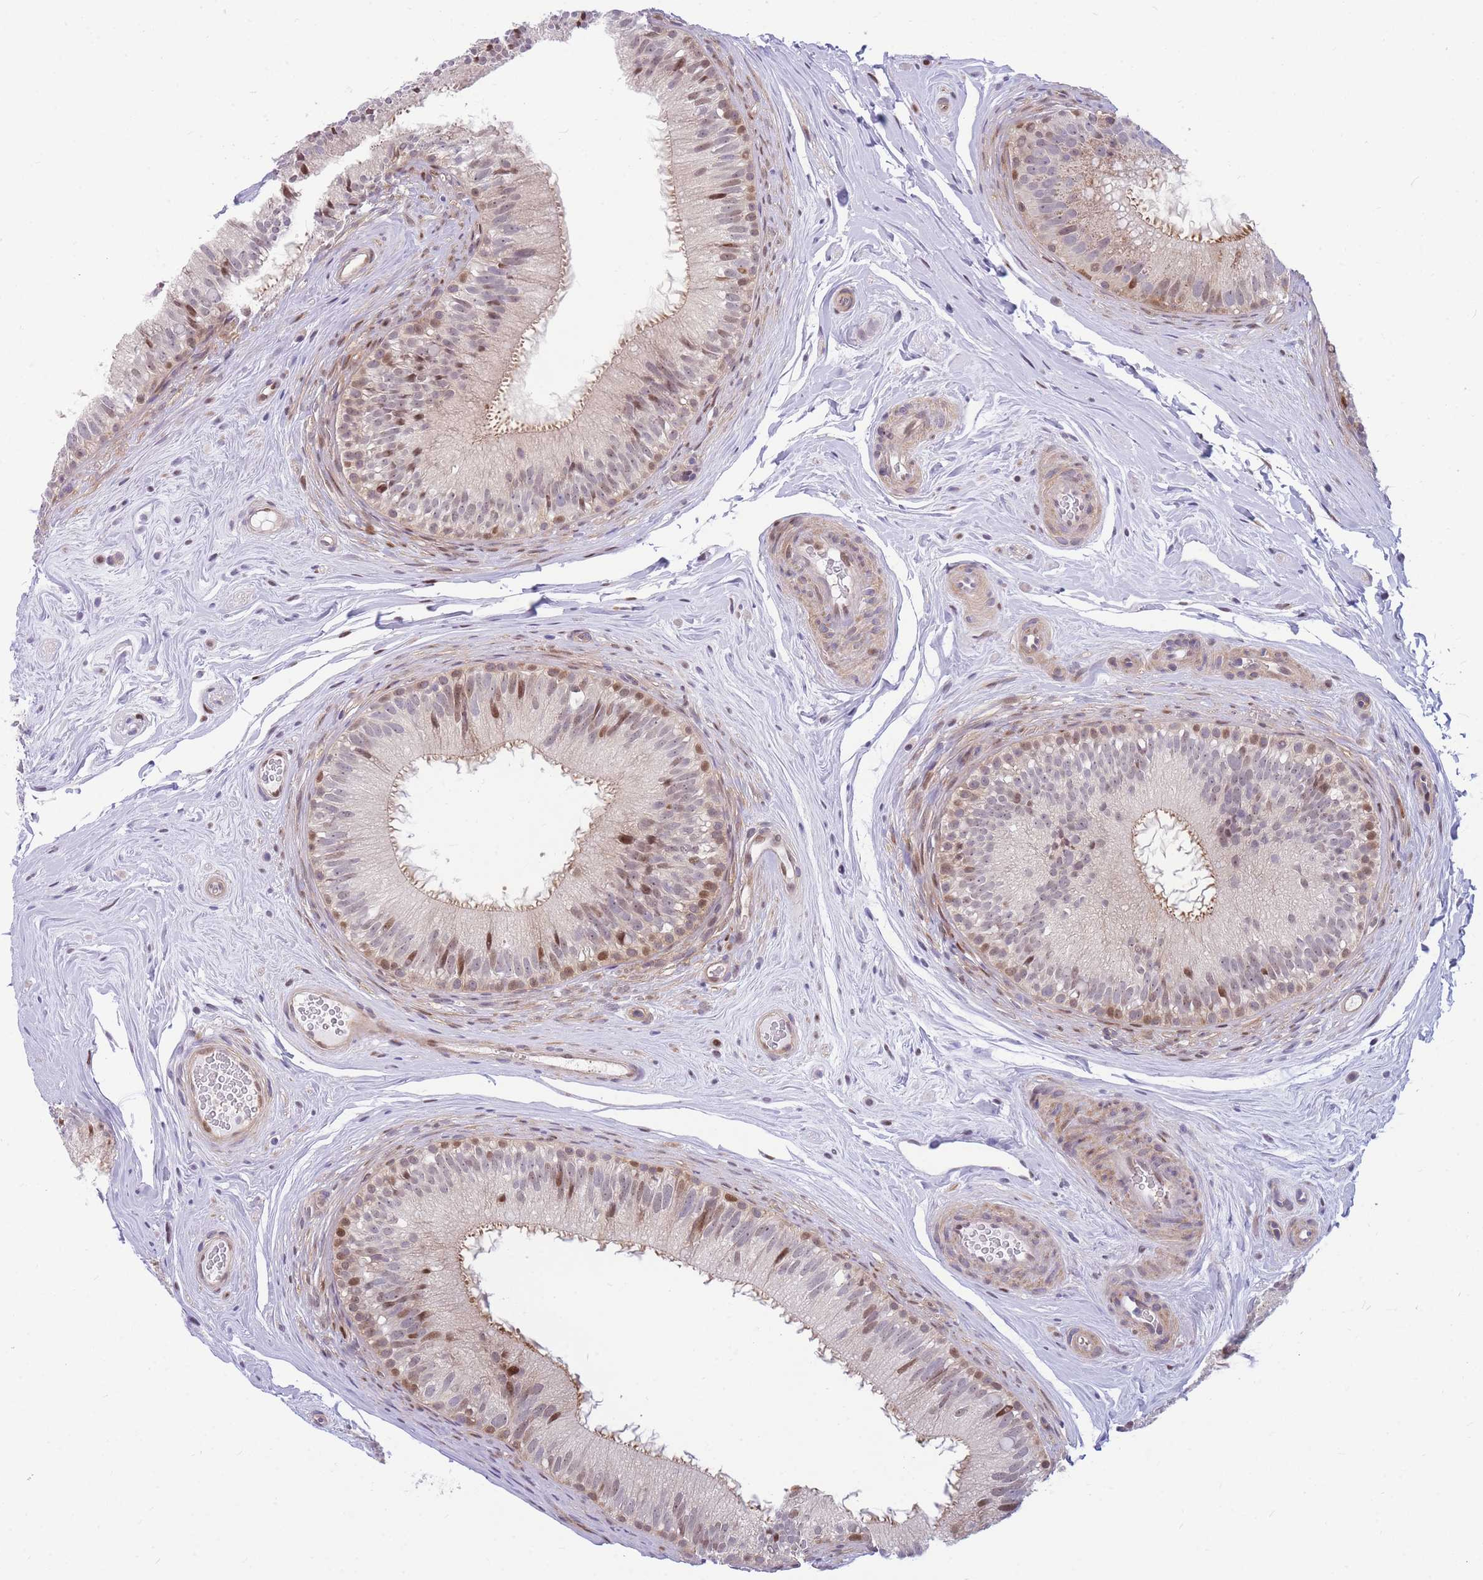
{"staining": {"intensity": "moderate", "quantity": "25%-75%", "location": "cytoplasmic/membranous,nuclear"}, "tissue": "epididymis", "cell_type": "Glandular cells", "image_type": "normal", "snomed": [{"axis": "morphology", "description": "Normal tissue, NOS"}, {"axis": "topography", "description": "Epididymis"}], "caption": "Protein positivity by immunohistochemistry (IHC) exhibits moderate cytoplasmic/membranous,nuclear positivity in approximately 25%-75% of glandular cells in normal epididymis.", "gene": "CRACD", "patient": {"sex": "male", "age": 34}}